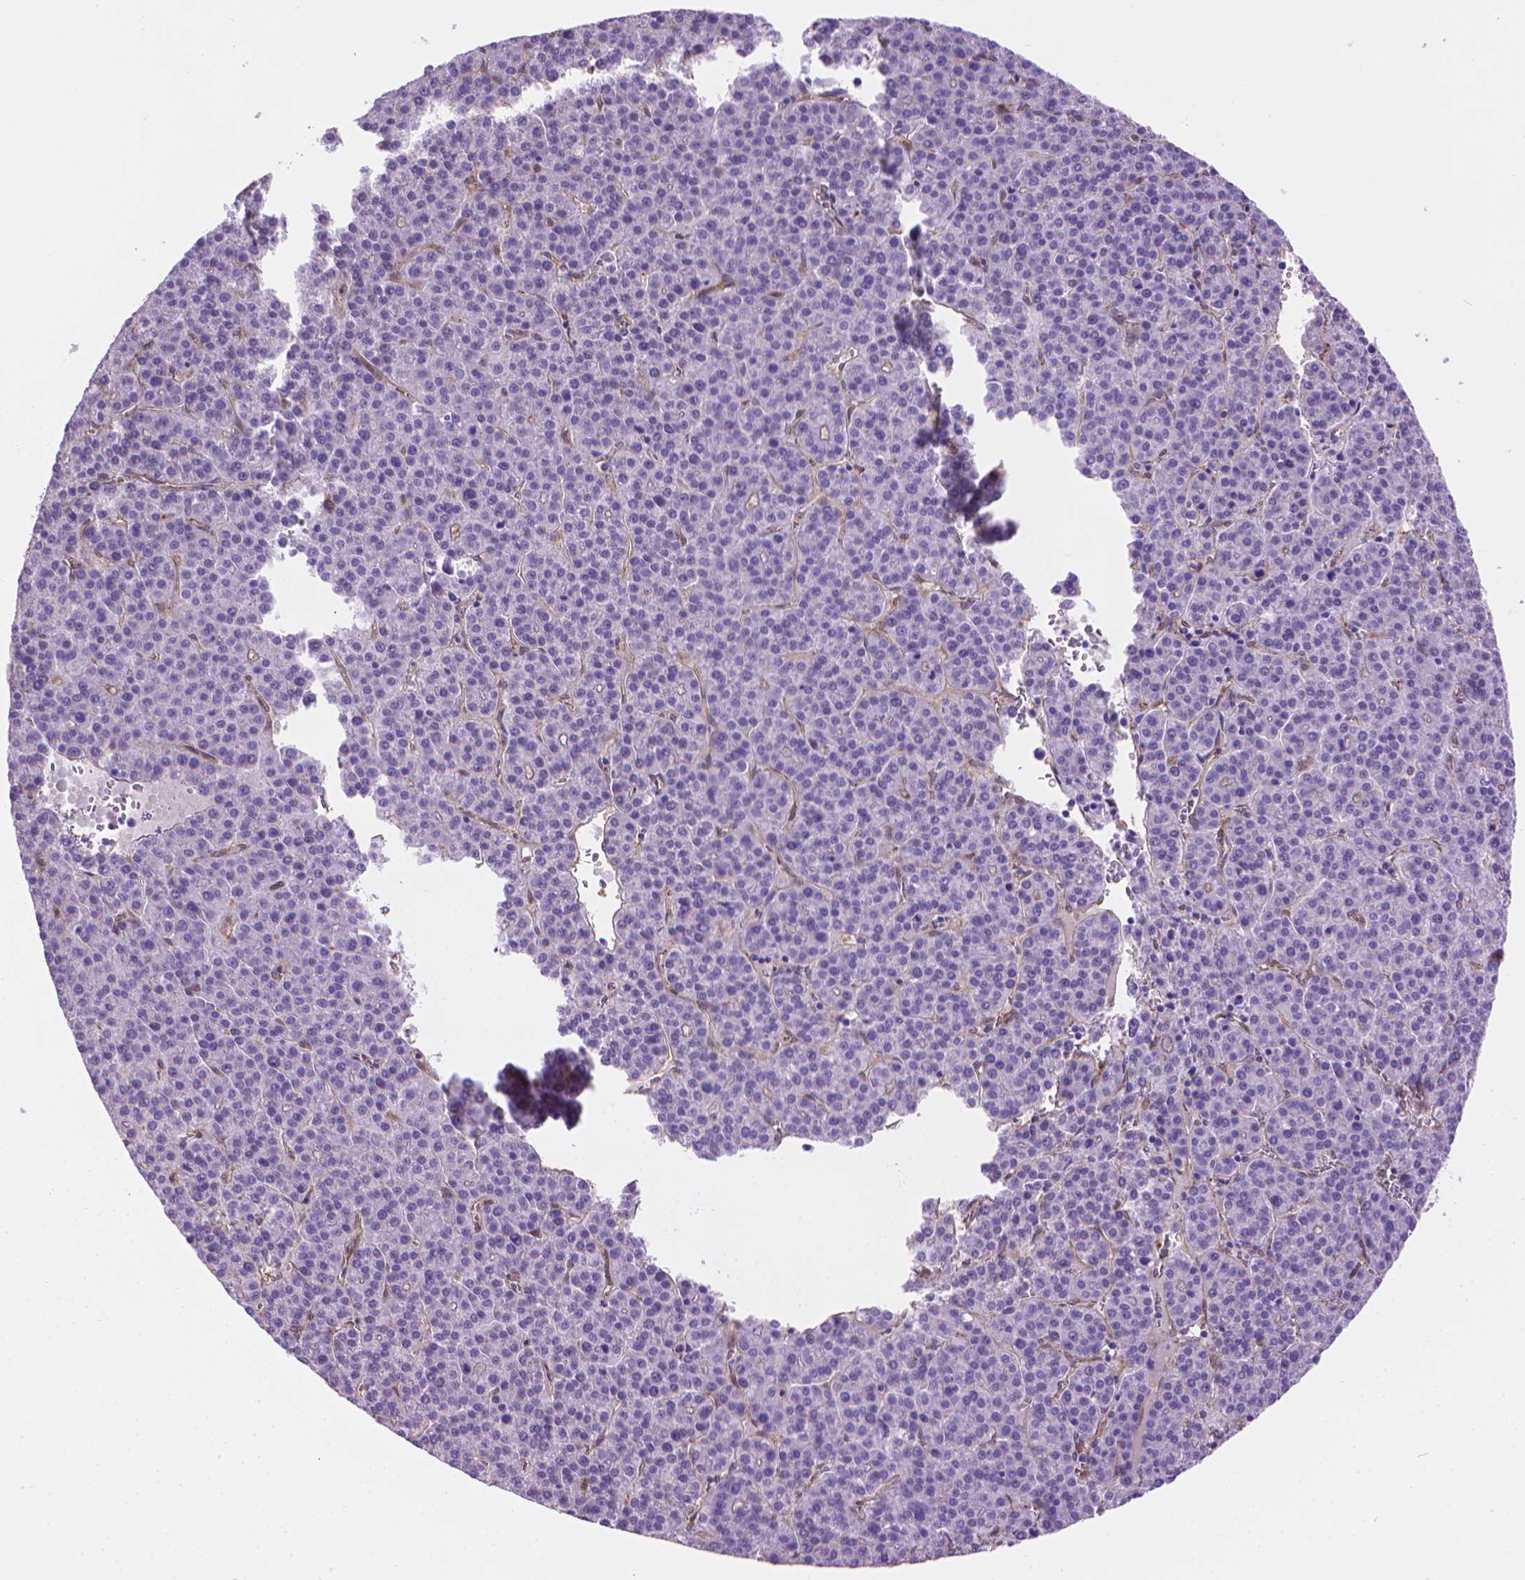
{"staining": {"intensity": "negative", "quantity": "none", "location": "none"}, "tissue": "liver cancer", "cell_type": "Tumor cells", "image_type": "cancer", "snomed": [{"axis": "morphology", "description": "Carcinoma, Hepatocellular, NOS"}, {"axis": "topography", "description": "Liver"}], "caption": "Human liver cancer stained for a protein using immunohistochemistry reveals no staining in tumor cells.", "gene": "CLIC4", "patient": {"sex": "female", "age": 58}}